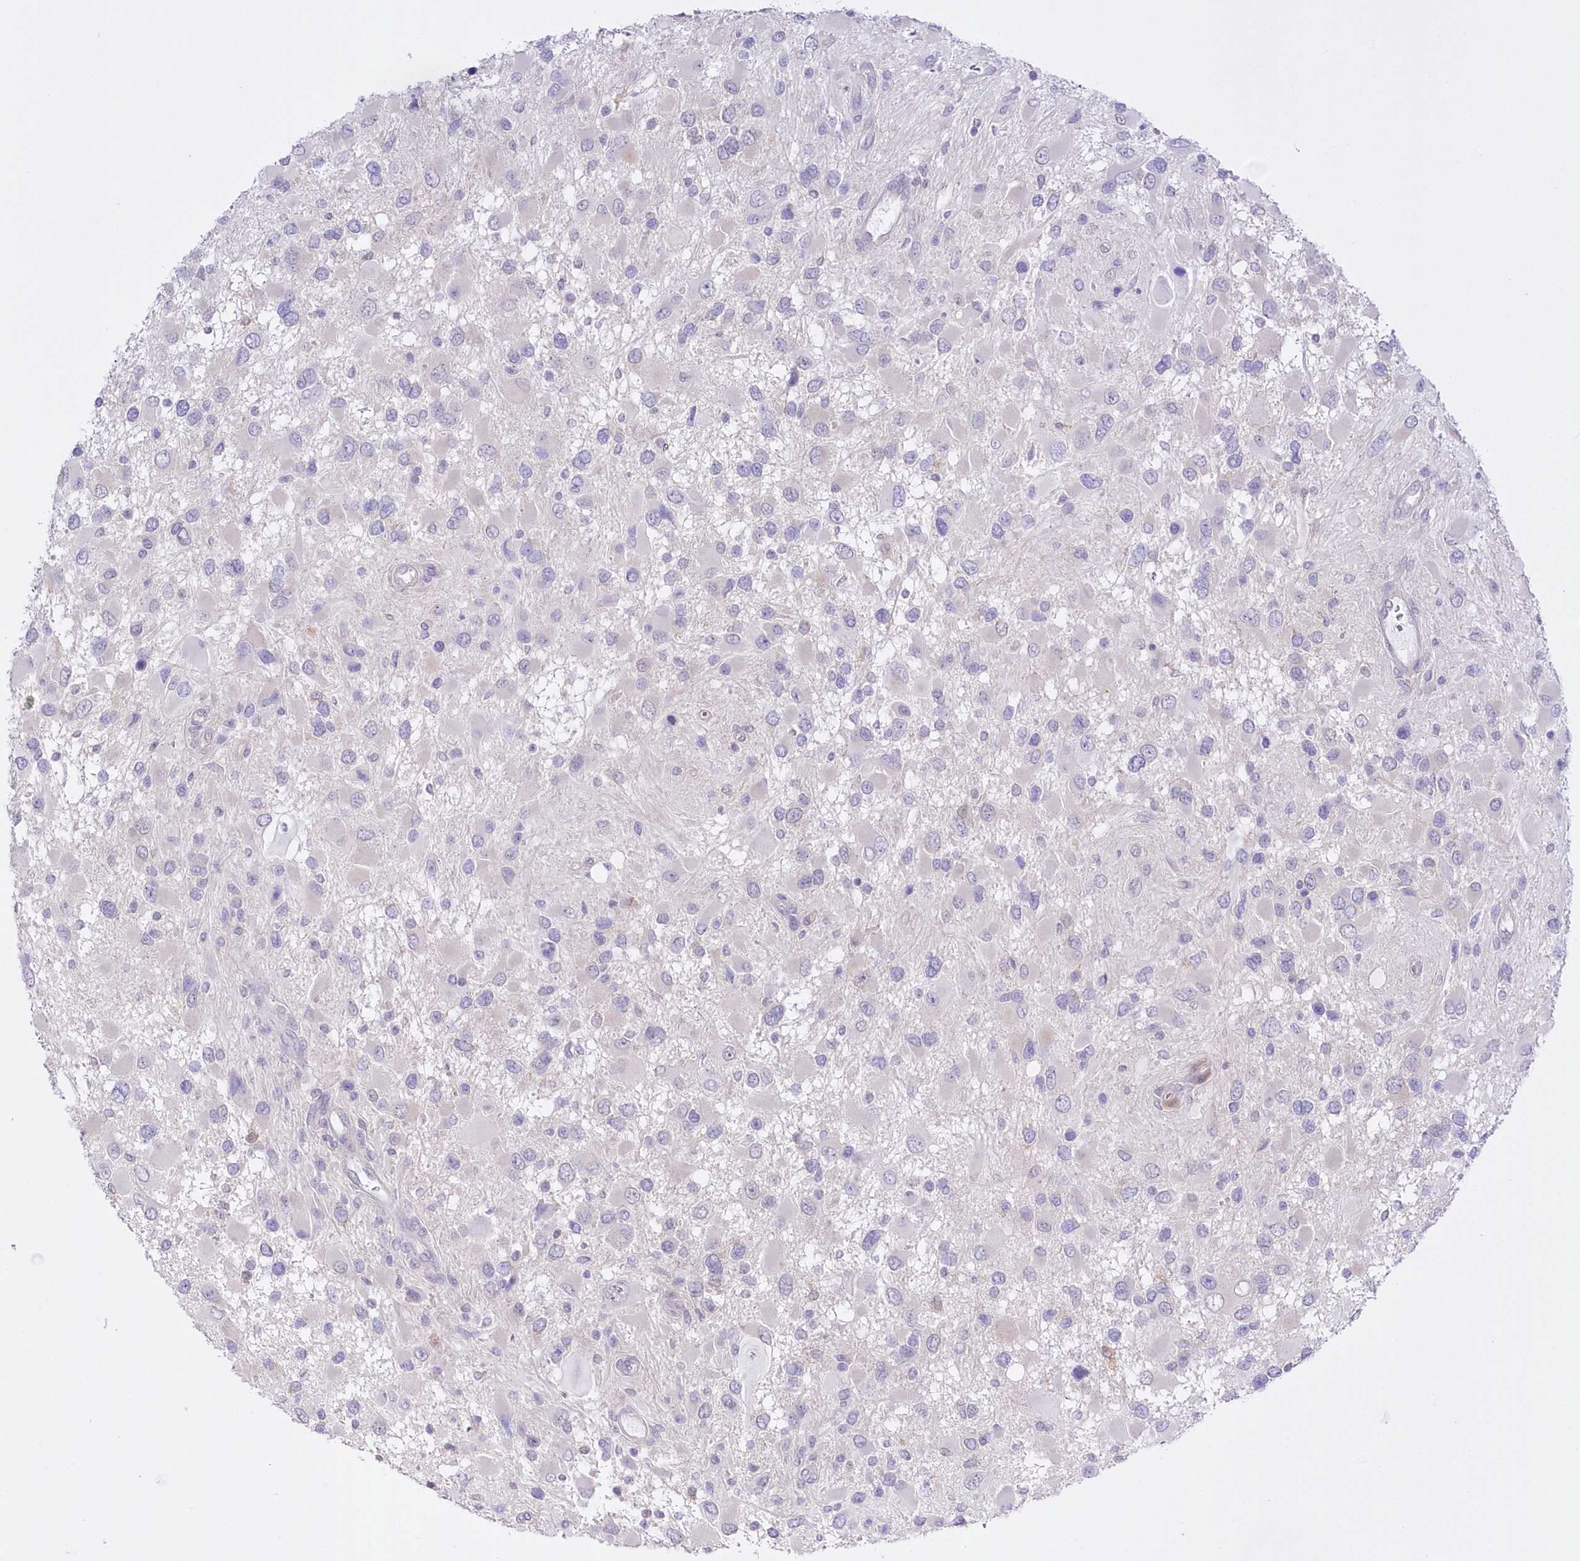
{"staining": {"intensity": "negative", "quantity": "none", "location": "none"}, "tissue": "glioma", "cell_type": "Tumor cells", "image_type": "cancer", "snomed": [{"axis": "morphology", "description": "Glioma, malignant, High grade"}, {"axis": "topography", "description": "Brain"}], "caption": "Photomicrograph shows no protein staining in tumor cells of glioma tissue.", "gene": "UBA6", "patient": {"sex": "male", "age": 53}}